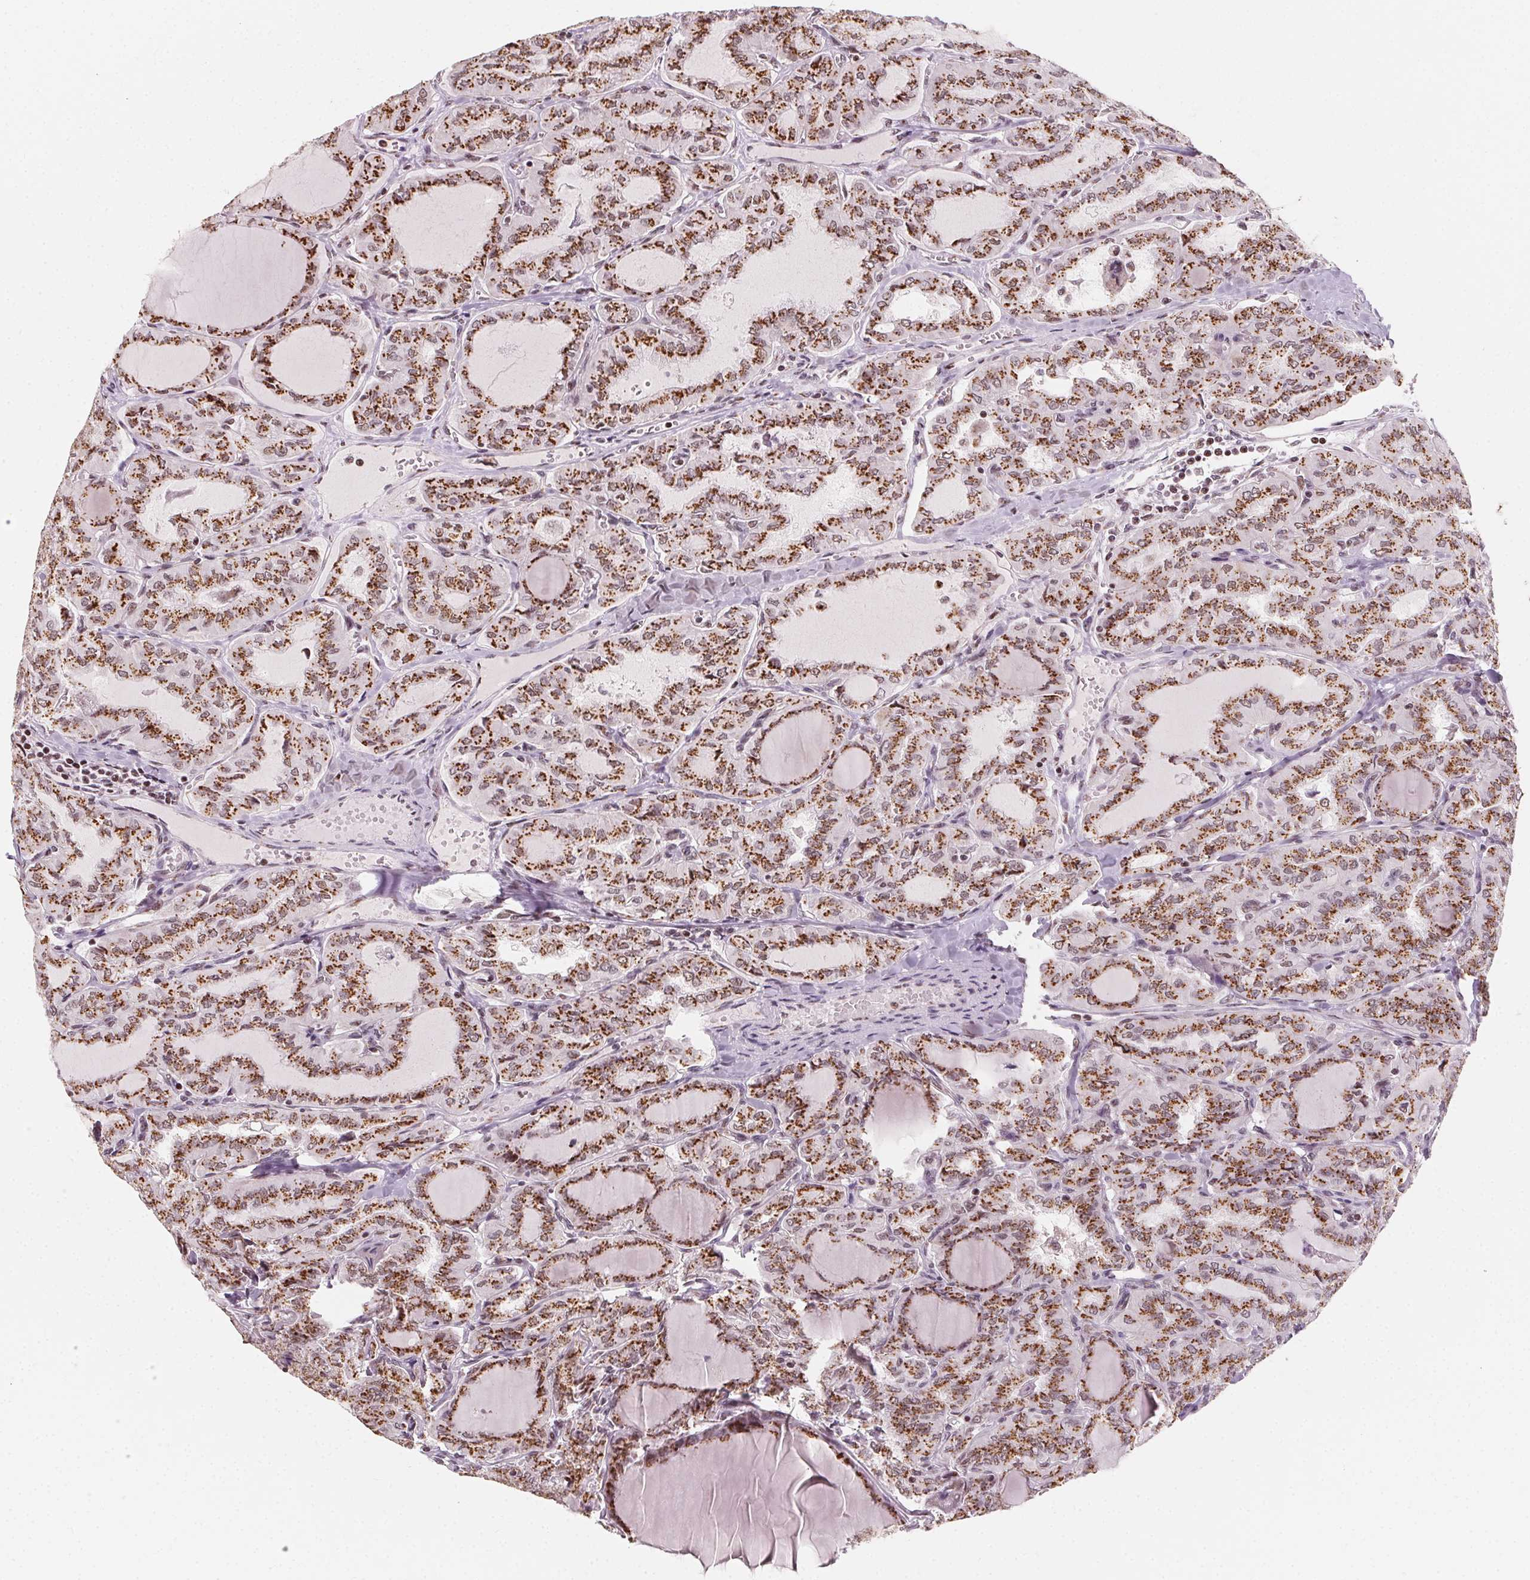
{"staining": {"intensity": "strong", "quantity": ">75%", "location": "cytoplasmic/membranous,nuclear"}, "tissue": "thyroid cancer", "cell_type": "Tumor cells", "image_type": "cancer", "snomed": [{"axis": "morphology", "description": "Papillary adenocarcinoma, NOS"}, {"axis": "topography", "description": "Thyroid gland"}], "caption": "Tumor cells show high levels of strong cytoplasmic/membranous and nuclear staining in about >75% of cells in human papillary adenocarcinoma (thyroid).", "gene": "TOPORS", "patient": {"sex": "male", "age": 20}}